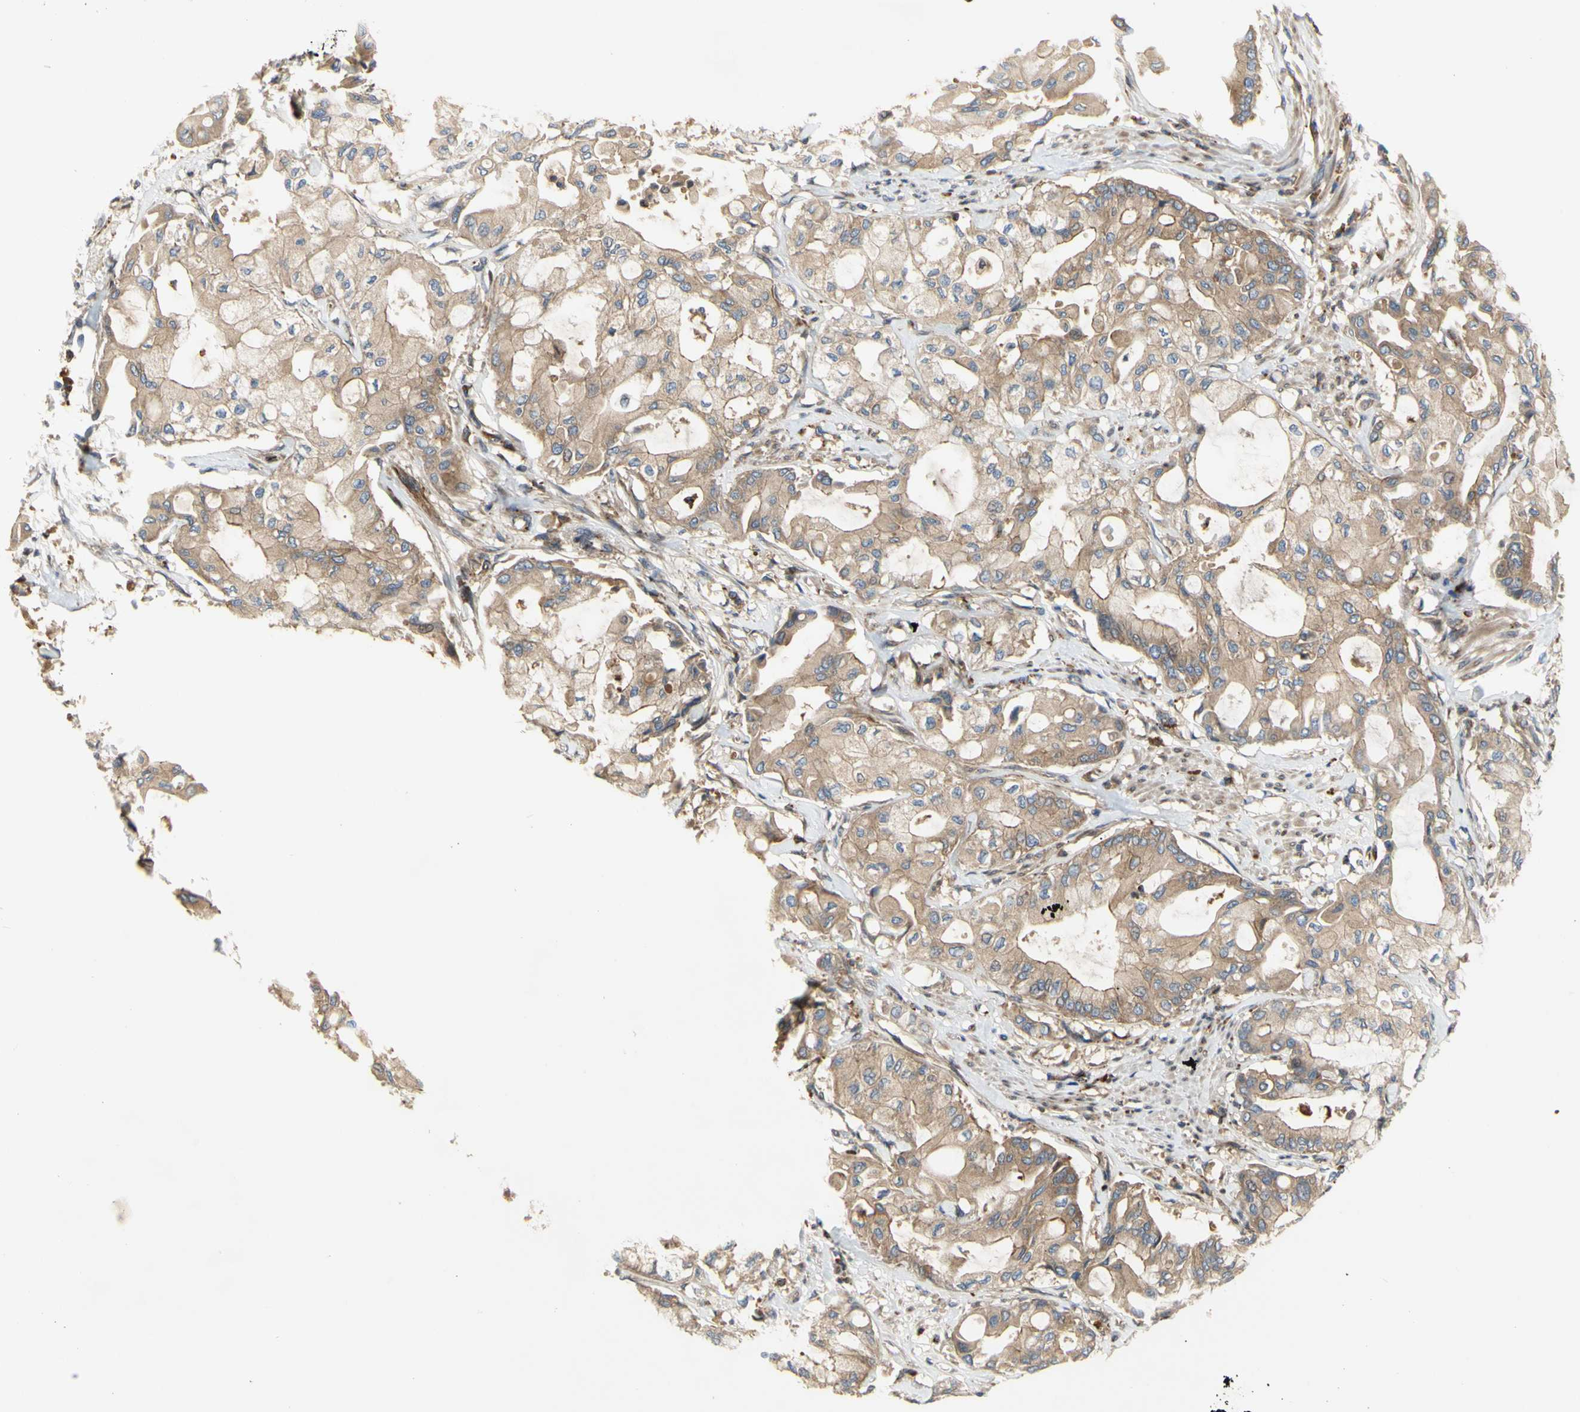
{"staining": {"intensity": "weak", "quantity": ">75%", "location": "cytoplasmic/membranous"}, "tissue": "pancreatic cancer", "cell_type": "Tumor cells", "image_type": "cancer", "snomed": [{"axis": "morphology", "description": "Adenocarcinoma, NOS"}, {"axis": "morphology", "description": "Adenocarcinoma, metastatic, NOS"}, {"axis": "topography", "description": "Lymph node"}, {"axis": "topography", "description": "Pancreas"}, {"axis": "topography", "description": "Duodenum"}], "caption": "Adenocarcinoma (pancreatic) stained with a brown dye reveals weak cytoplasmic/membranous positive staining in about >75% of tumor cells.", "gene": "TUBG2", "patient": {"sex": "female", "age": 64}}